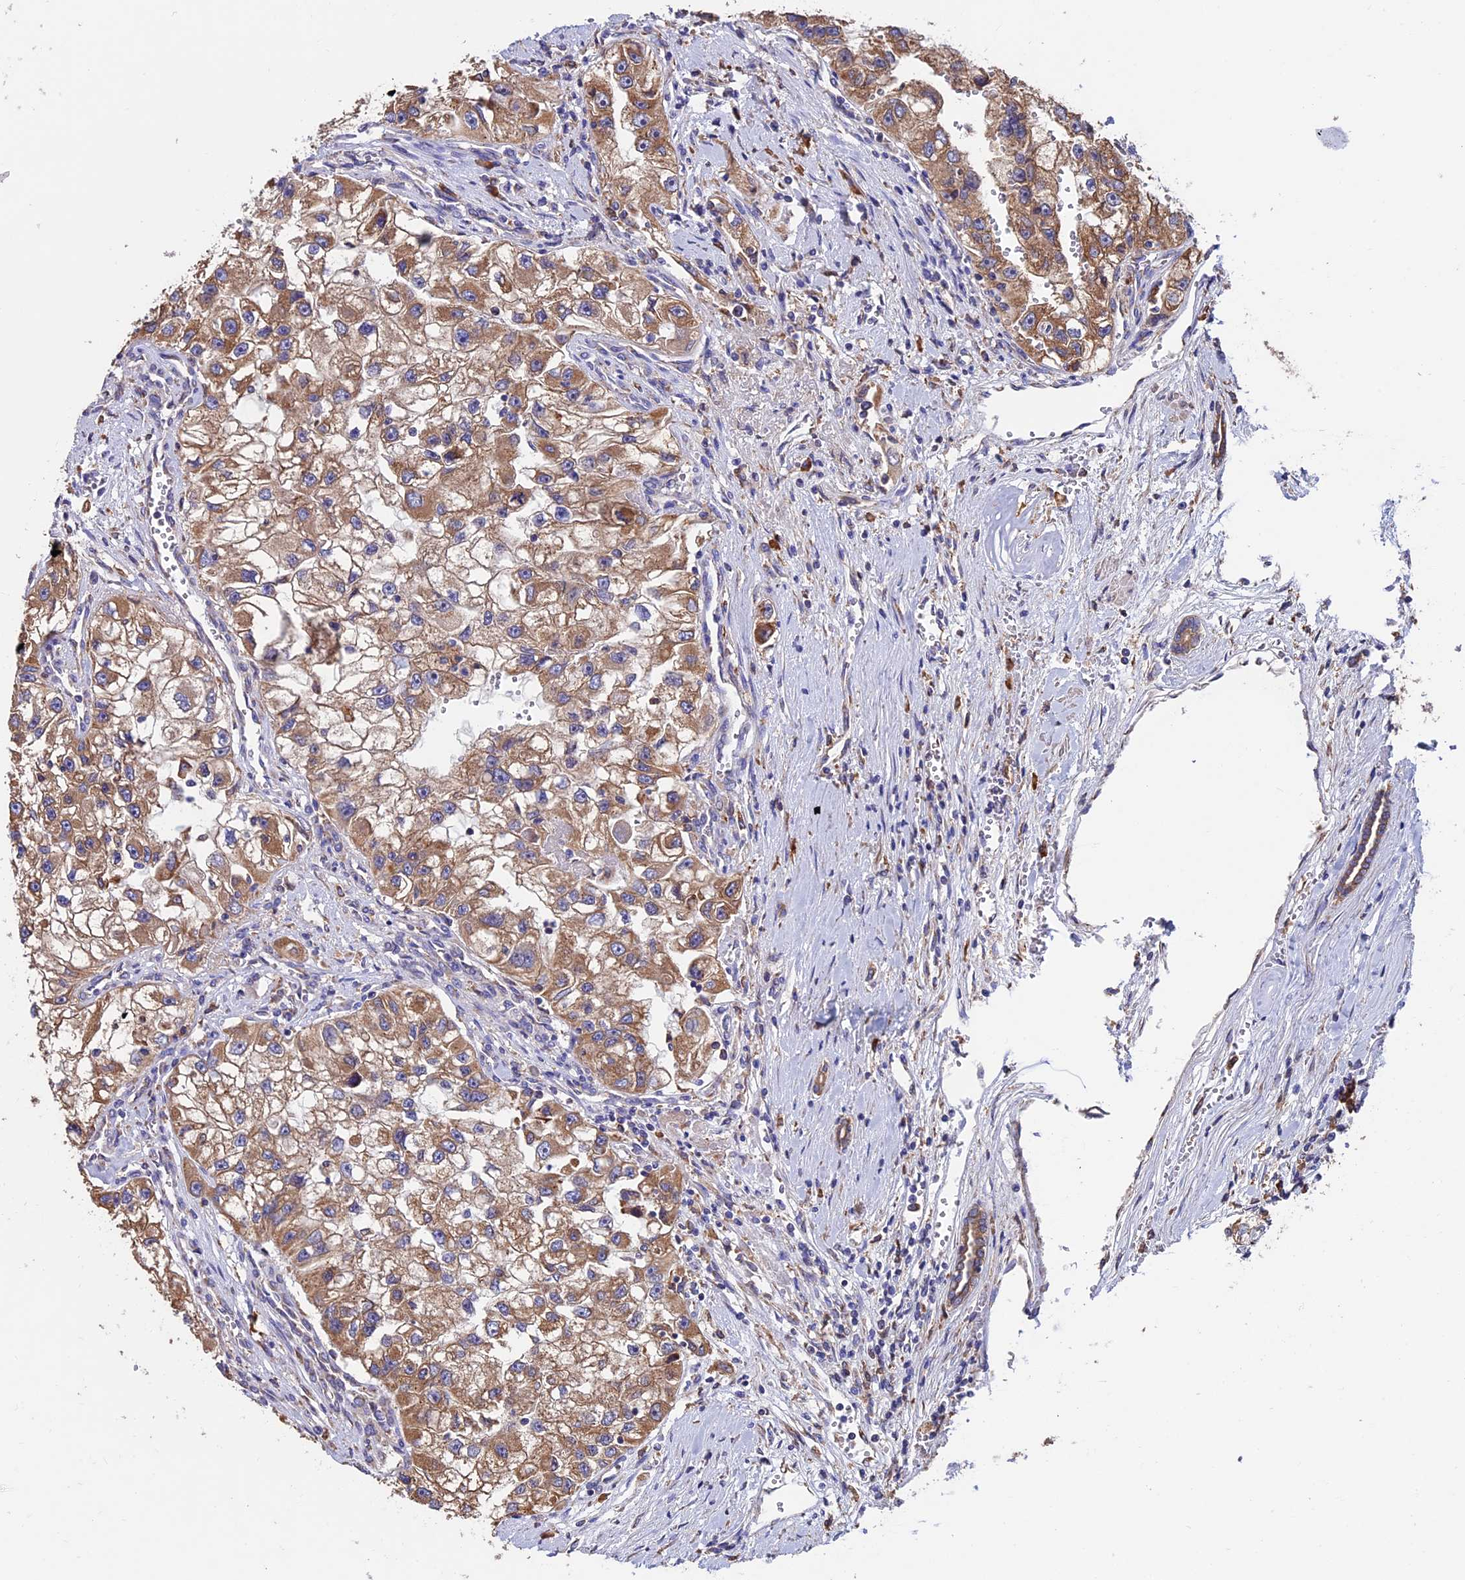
{"staining": {"intensity": "moderate", "quantity": ">75%", "location": "cytoplasmic/membranous"}, "tissue": "renal cancer", "cell_type": "Tumor cells", "image_type": "cancer", "snomed": [{"axis": "morphology", "description": "Adenocarcinoma, NOS"}, {"axis": "topography", "description": "Kidney"}], "caption": "Renal cancer (adenocarcinoma) was stained to show a protein in brown. There is medium levels of moderate cytoplasmic/membranous staining in about >75% of tumor cells.", "gene": "BTBD3", "patient": {"sex": "male", "age": 63}}